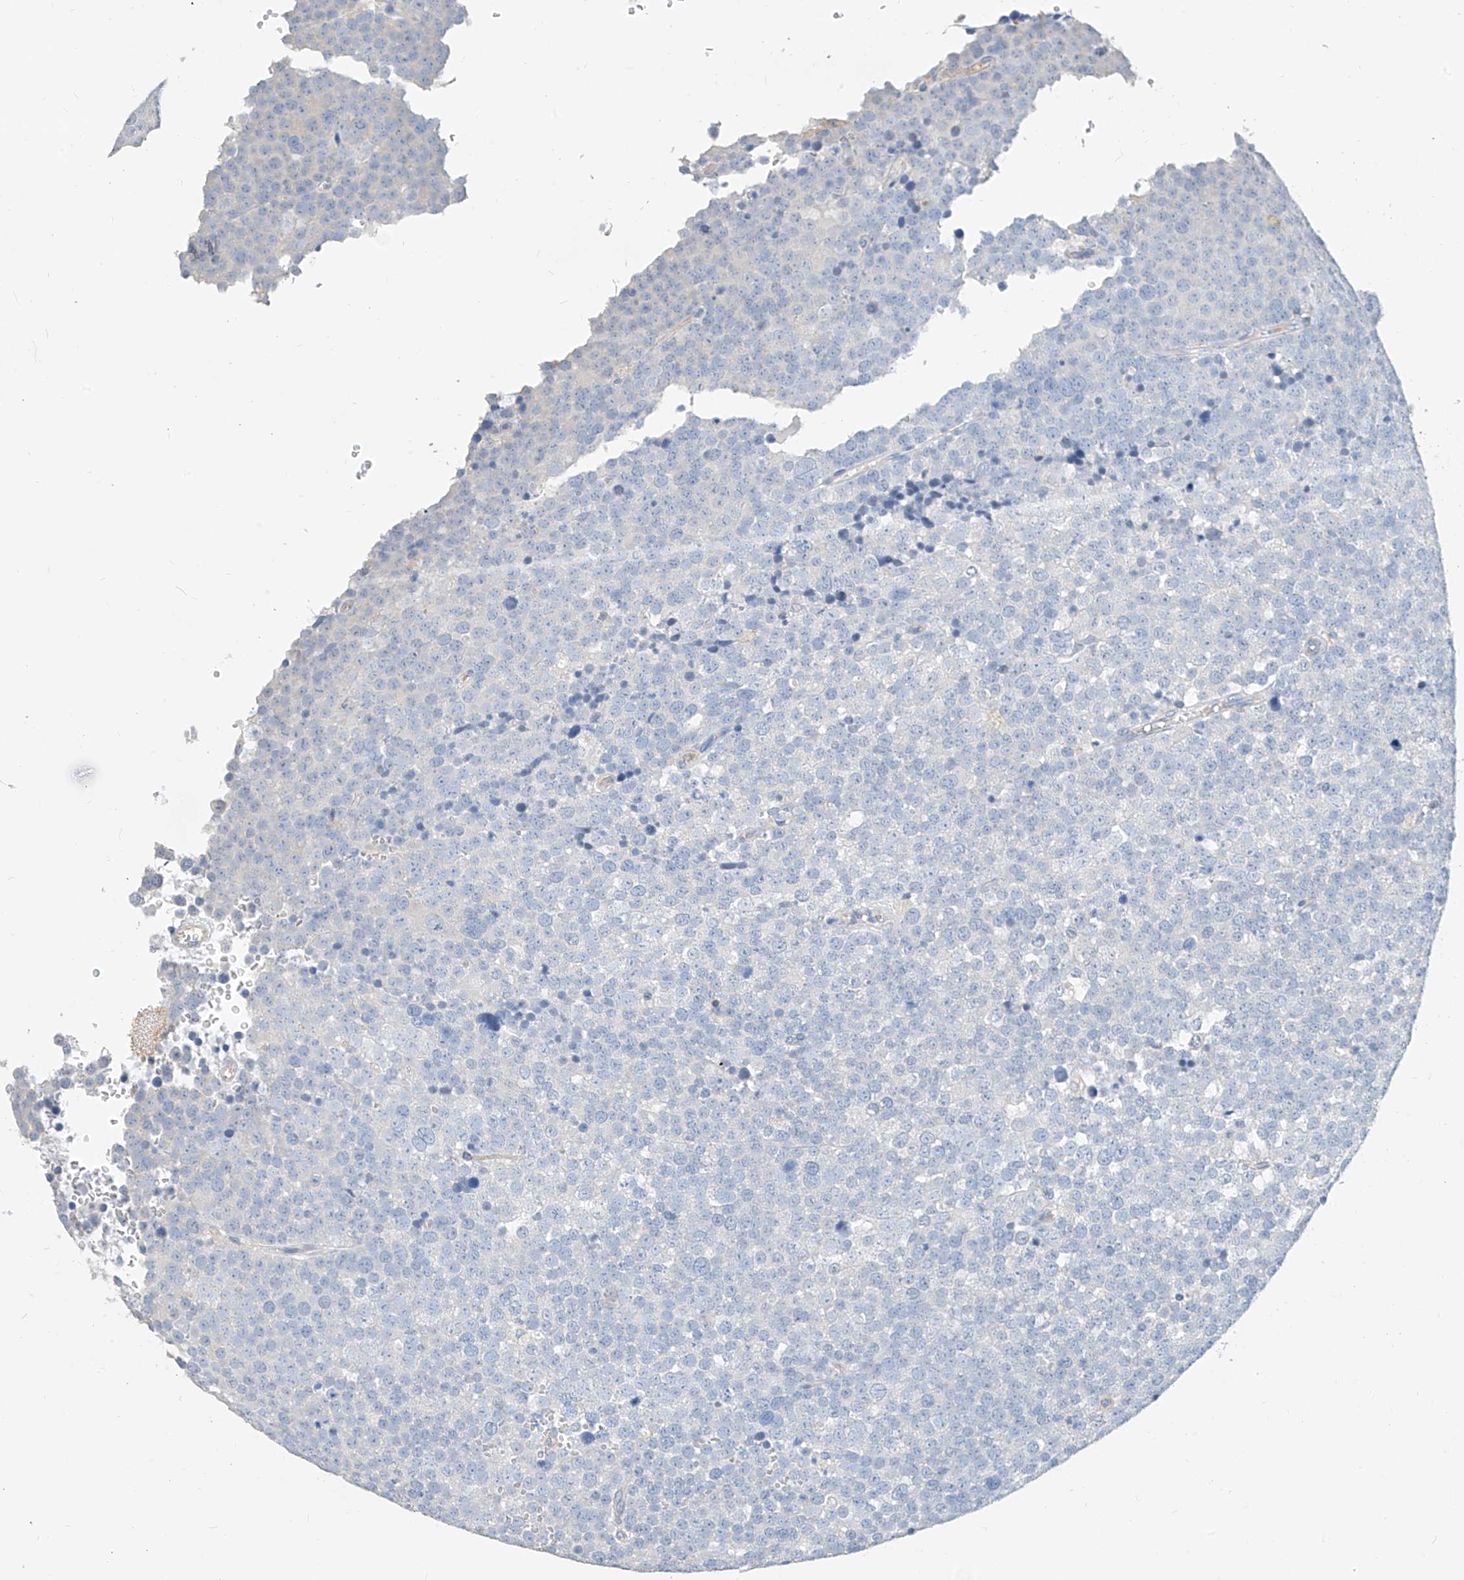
{"staining": {"intensity": "negative", "quantity": "none", "location": "none"}, "tissue": "testis cancer", "cell_type": "Tumor cells", "image_type": "cancer", "snomed": [{"axis": "morphology", "description": "Seminoma, NOS"}, {"axis": "topography", "description": "Testis"}], "caption": "This is an immunohistochemistry (IHC) image of testis seminoma. There is no staining in tumor cells.", "gene": "ZZEF1", "patient": {"sex": "male", "age": 71}}